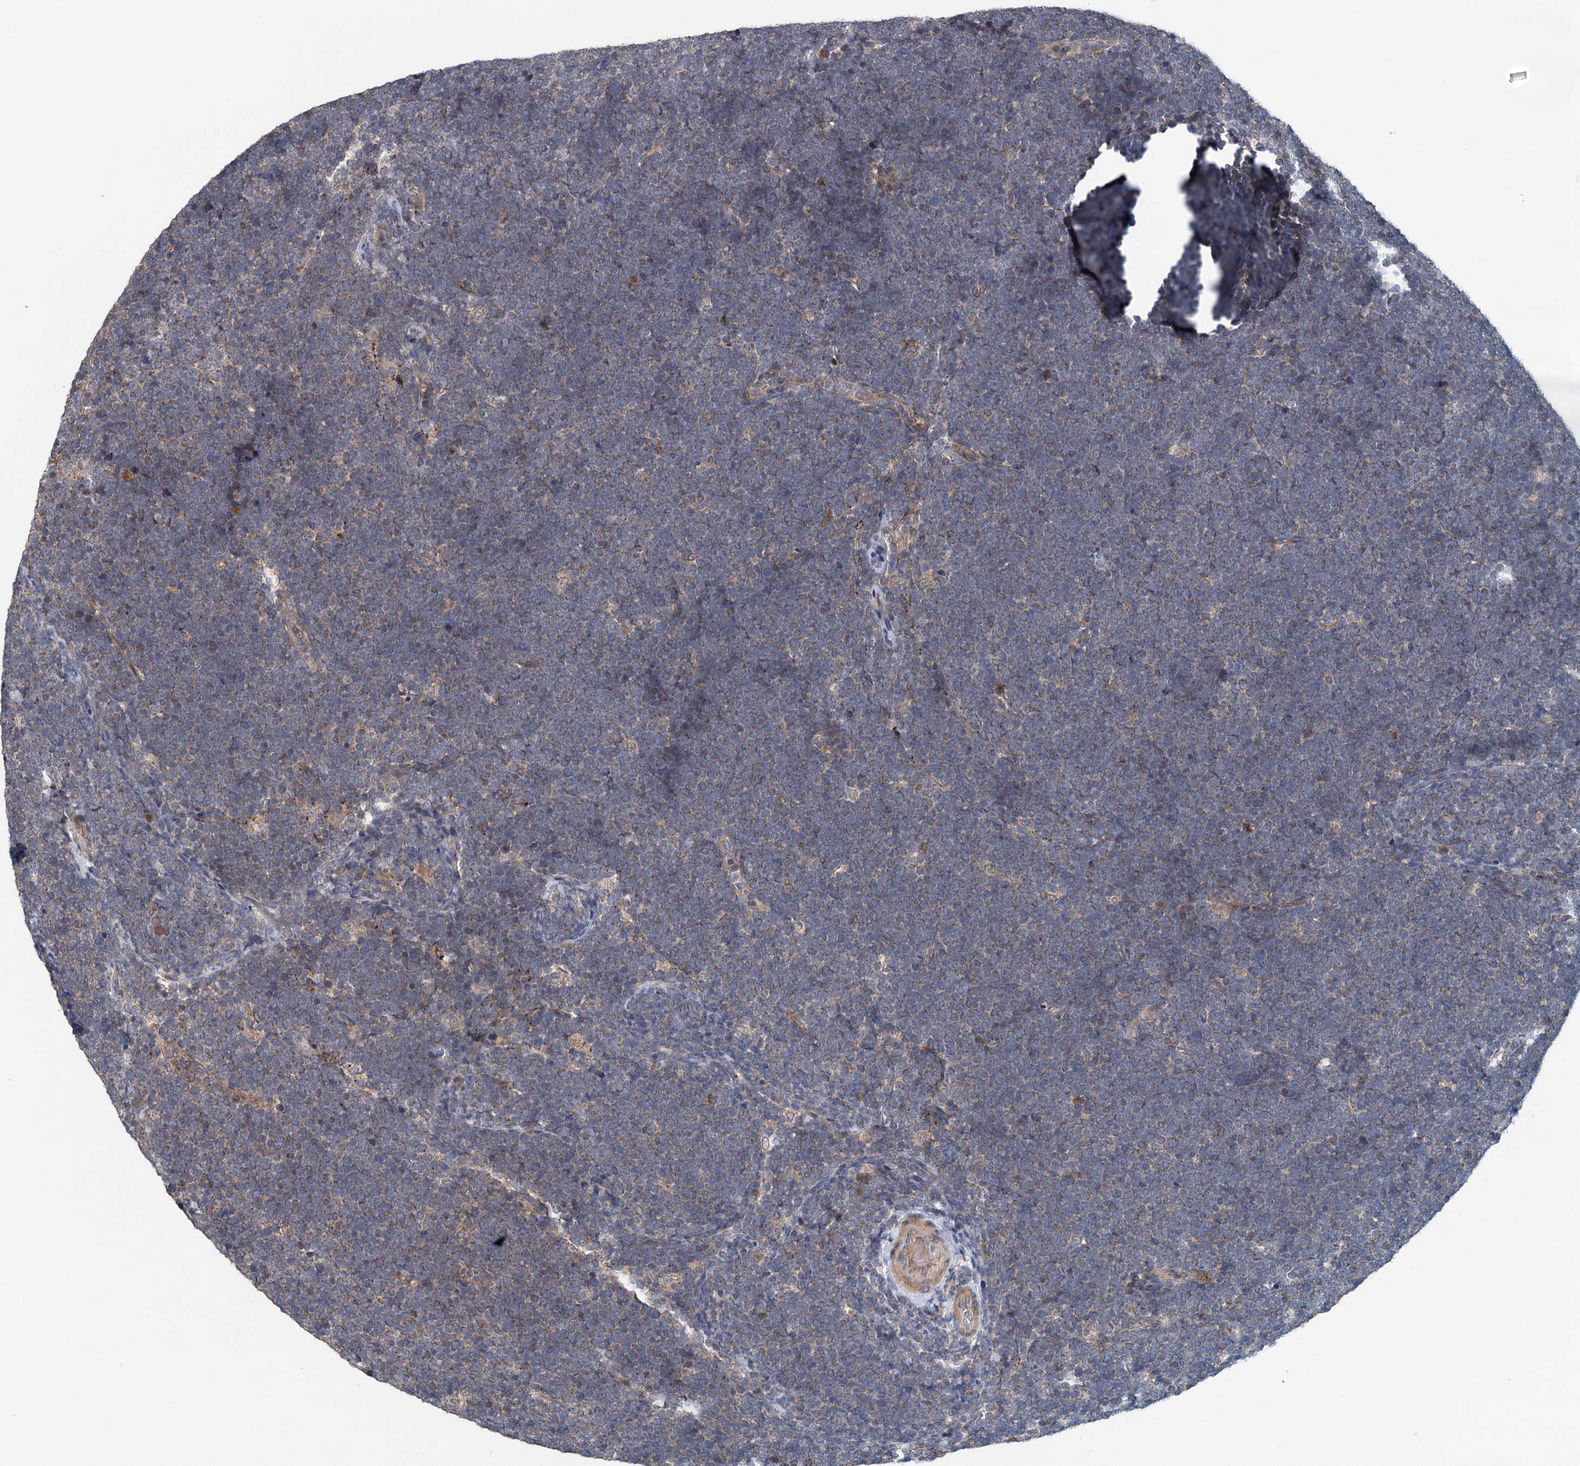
{"staining": {"intensity": "negative", "quantity": "none", "location": "none"}, "tissue": "lymphoma", "cell_type": "Tumor cells", "image_type": "cancer", "snomed": [{"axis": "morphology", "description": "Malignant lymphoma, non-Hodgkin's type, High grade"}, {"axis": "topography", "description": "Lymph node"}], "caption": "Immunohistochemistry (IHC) of lymphoma reveals no positivity in tumor cells.", "gene": "OTUB1", "patient": {"sex": "male", "age": 13}}